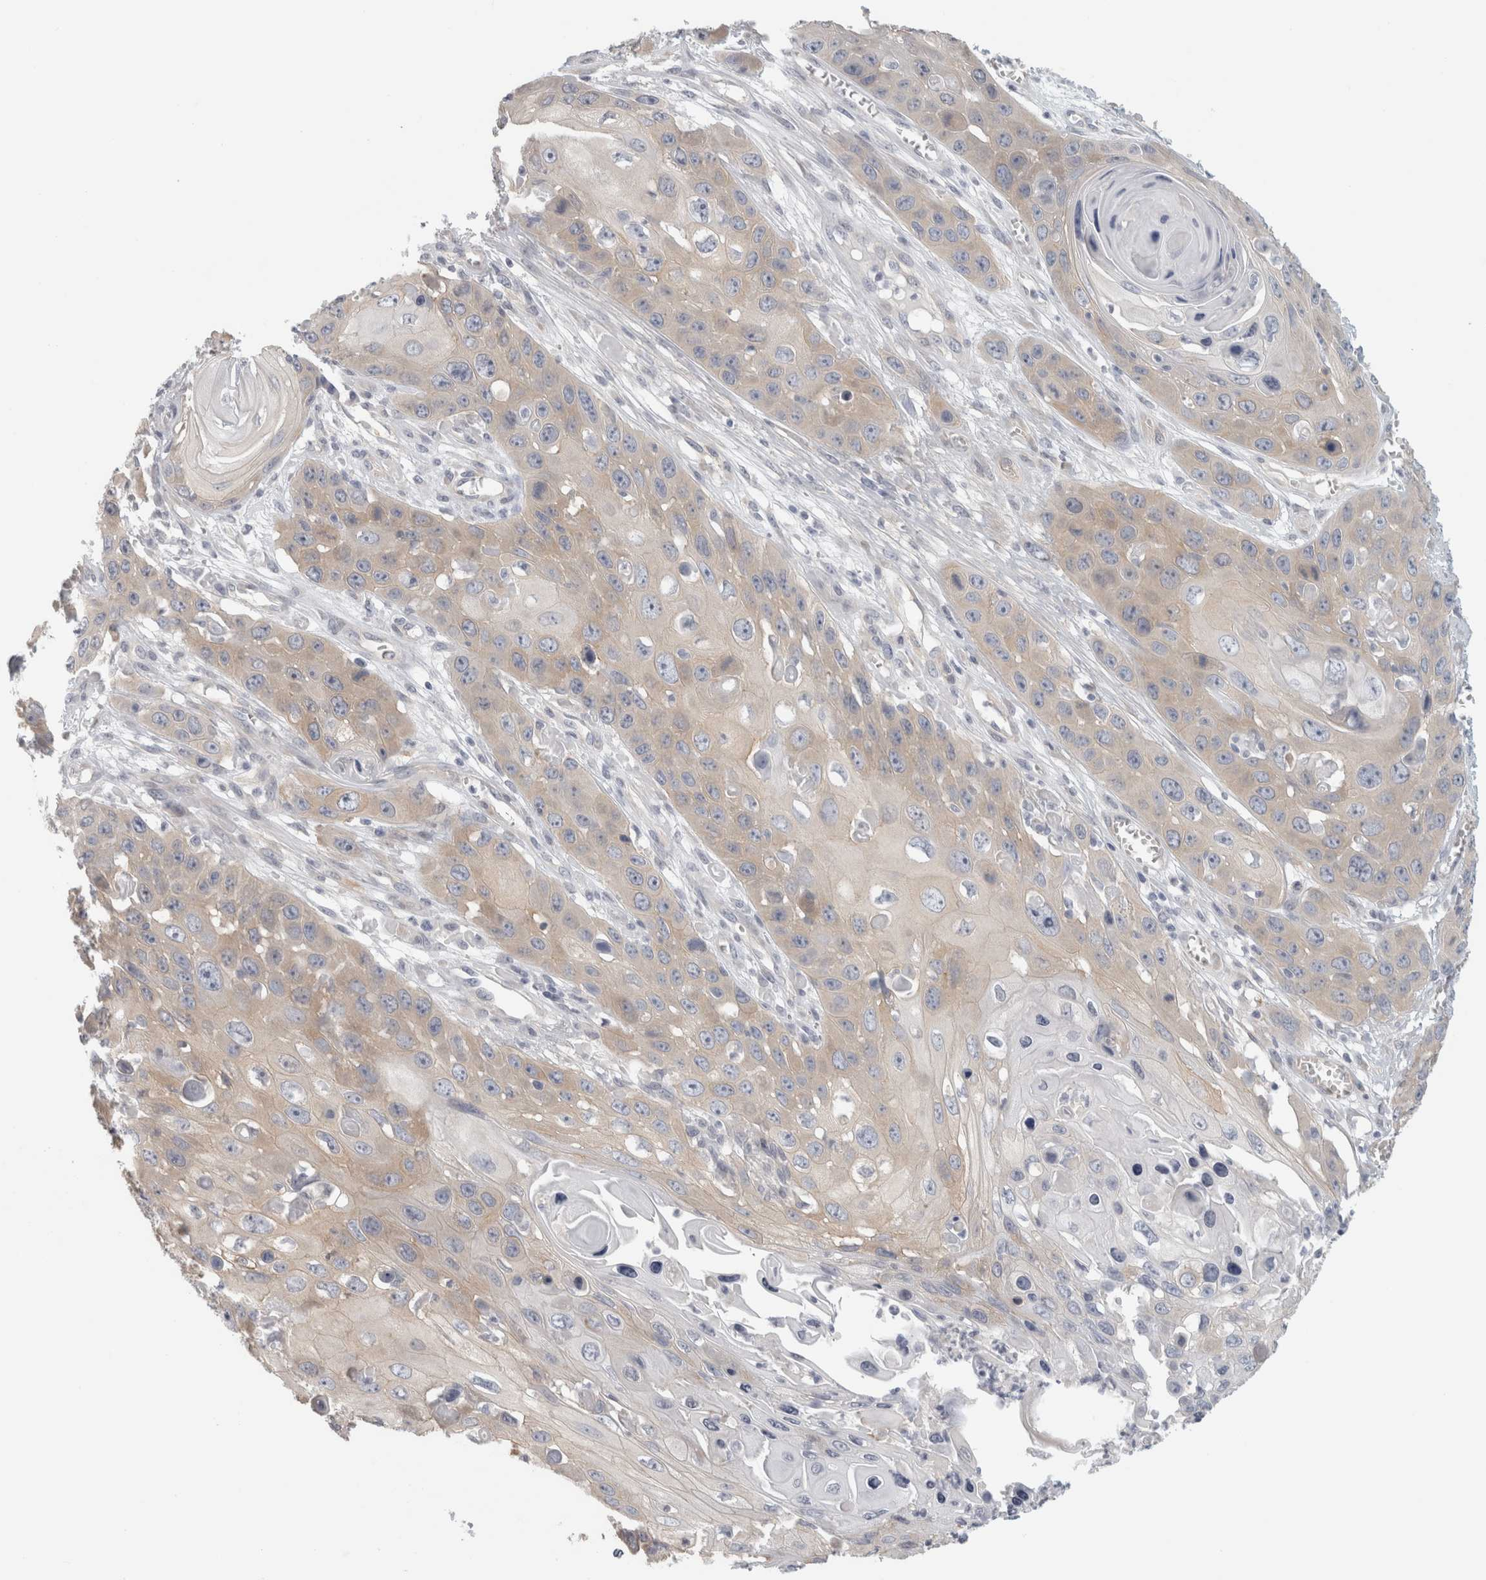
{"staining": {"intensity": "weak", "quantity": "25%-75%", "location": "cytoplasmic/membranous"}, "tissue": "skin cancer", "cell_type": "Tumor cells", "image_type": "cancer", "snomed": [{"axis": "morphology", "description": "Squamous cell carcinoma, NOS"}, {"axis": "topography", "description": "Skin"}], "caption": "A high-resolution photomicrograph shows immunohistochemistry staining of squamous cell carcinoma (skin), which reveals weak cytoplasmic/membranous positivity in approximately 25%-75% of tumor cells. (brown staining indicates protein expression, while blue staining denotes nuclei).", "gene": "FBLIM1", "patient": {"sex": "male", "age": 55}}